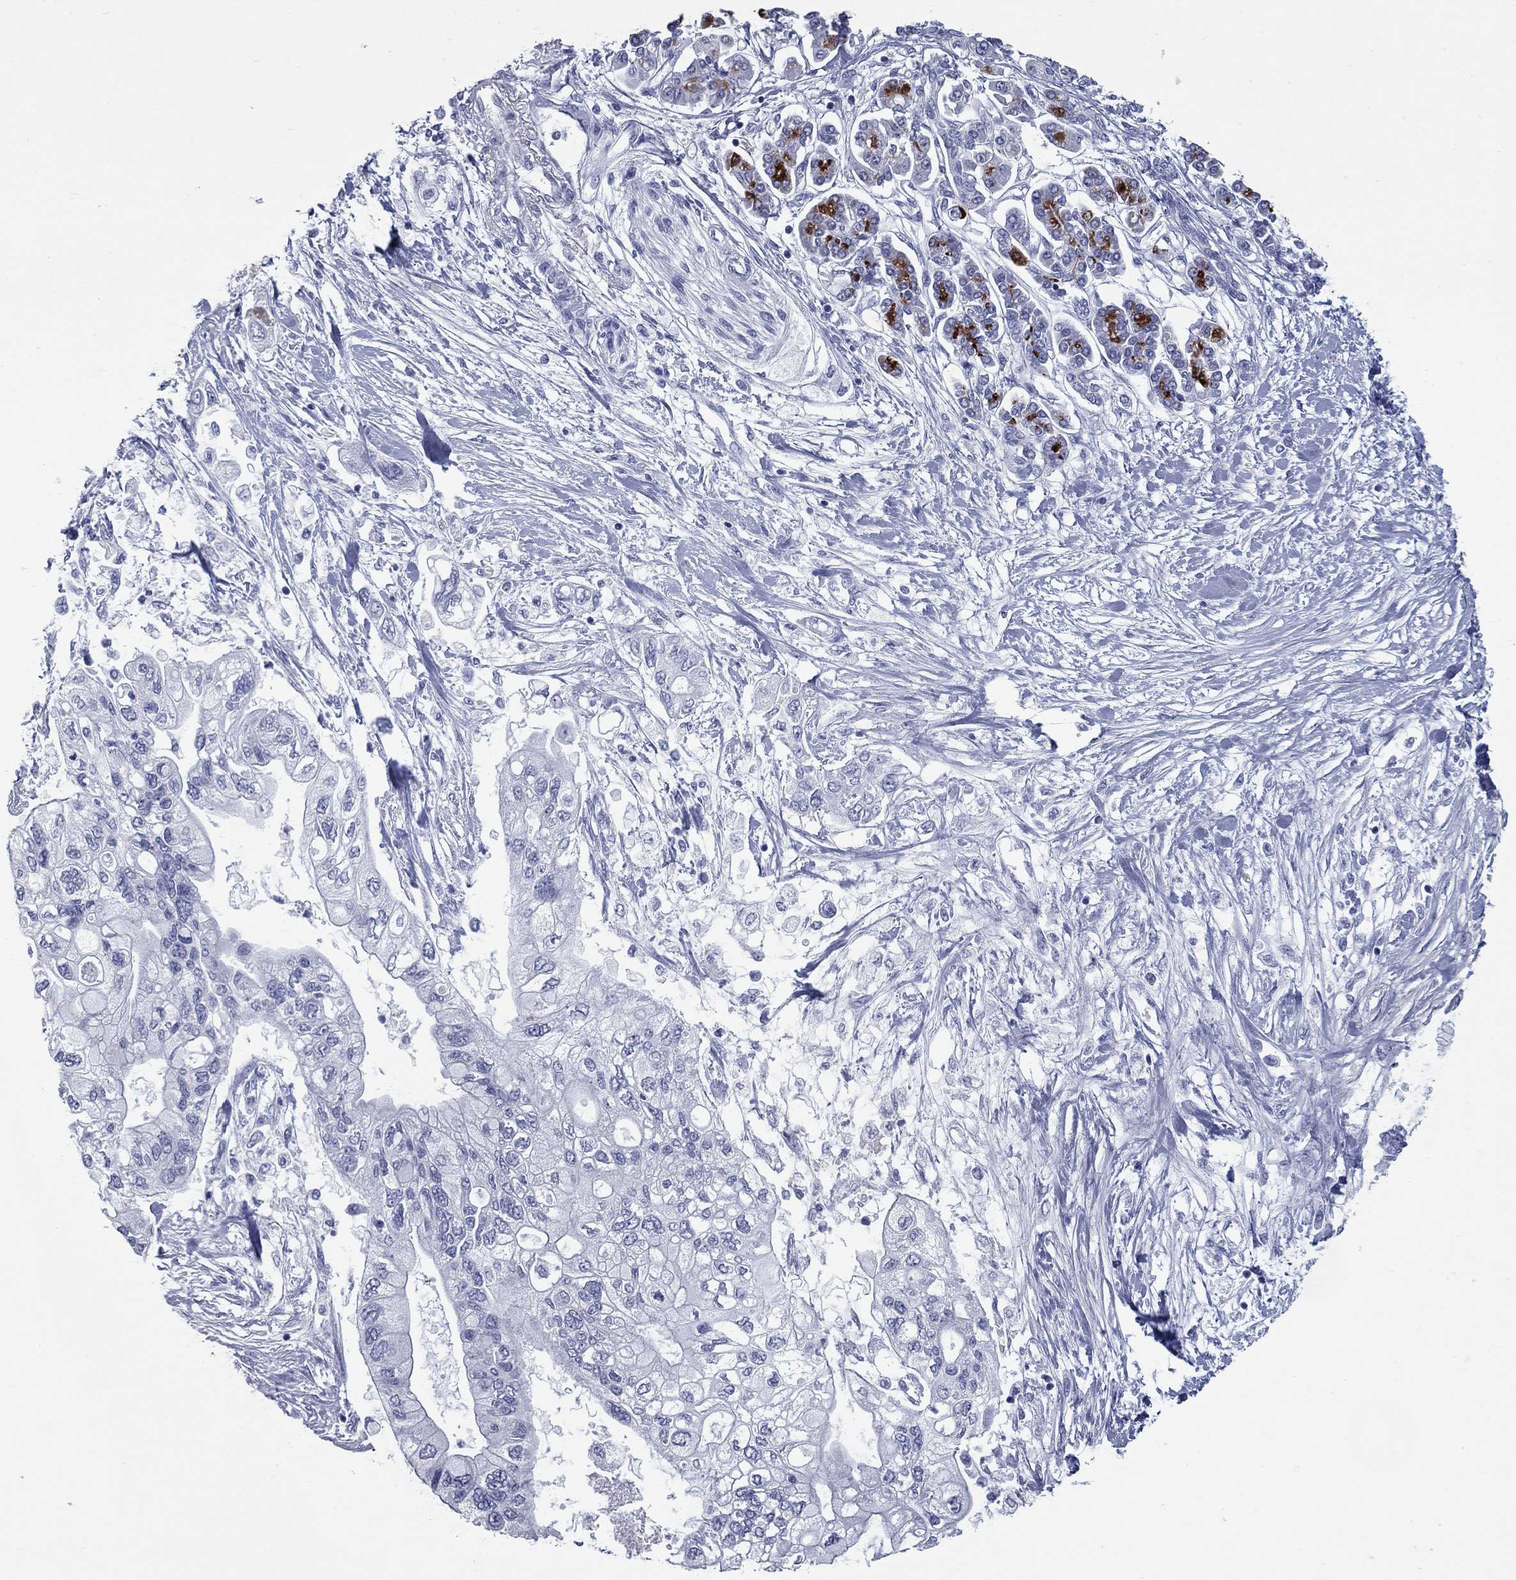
{"staining": {"intensity": "negative", "quantity": "none", "location": "none"}, "tissue": "pancreatic cancer", "cell_type": "Tumor cells", "image_type": "cancer", "snomed": [{"axis": "morphology", "description": "Adenocarcinoma, NOS"}, {"axis": "topography", "description": "Pancreas"}], "caption": "This histopathology image is of pancreatic cancer (adenocarcinoma) stained with immunohistochemistry (IHC) to label a protein in brown with the nuclei are counter-stained blue. There is no staining in tumor cells. Brightfield microscopy of immunohistochemistry (IHC) stained with DAB (3,3'-diaminobenzidine) (brown) and hematoxylin (blue), captured at high magnification.", "gene": "KIRREL2", "patient": {"sex": "female", "age": 77}}